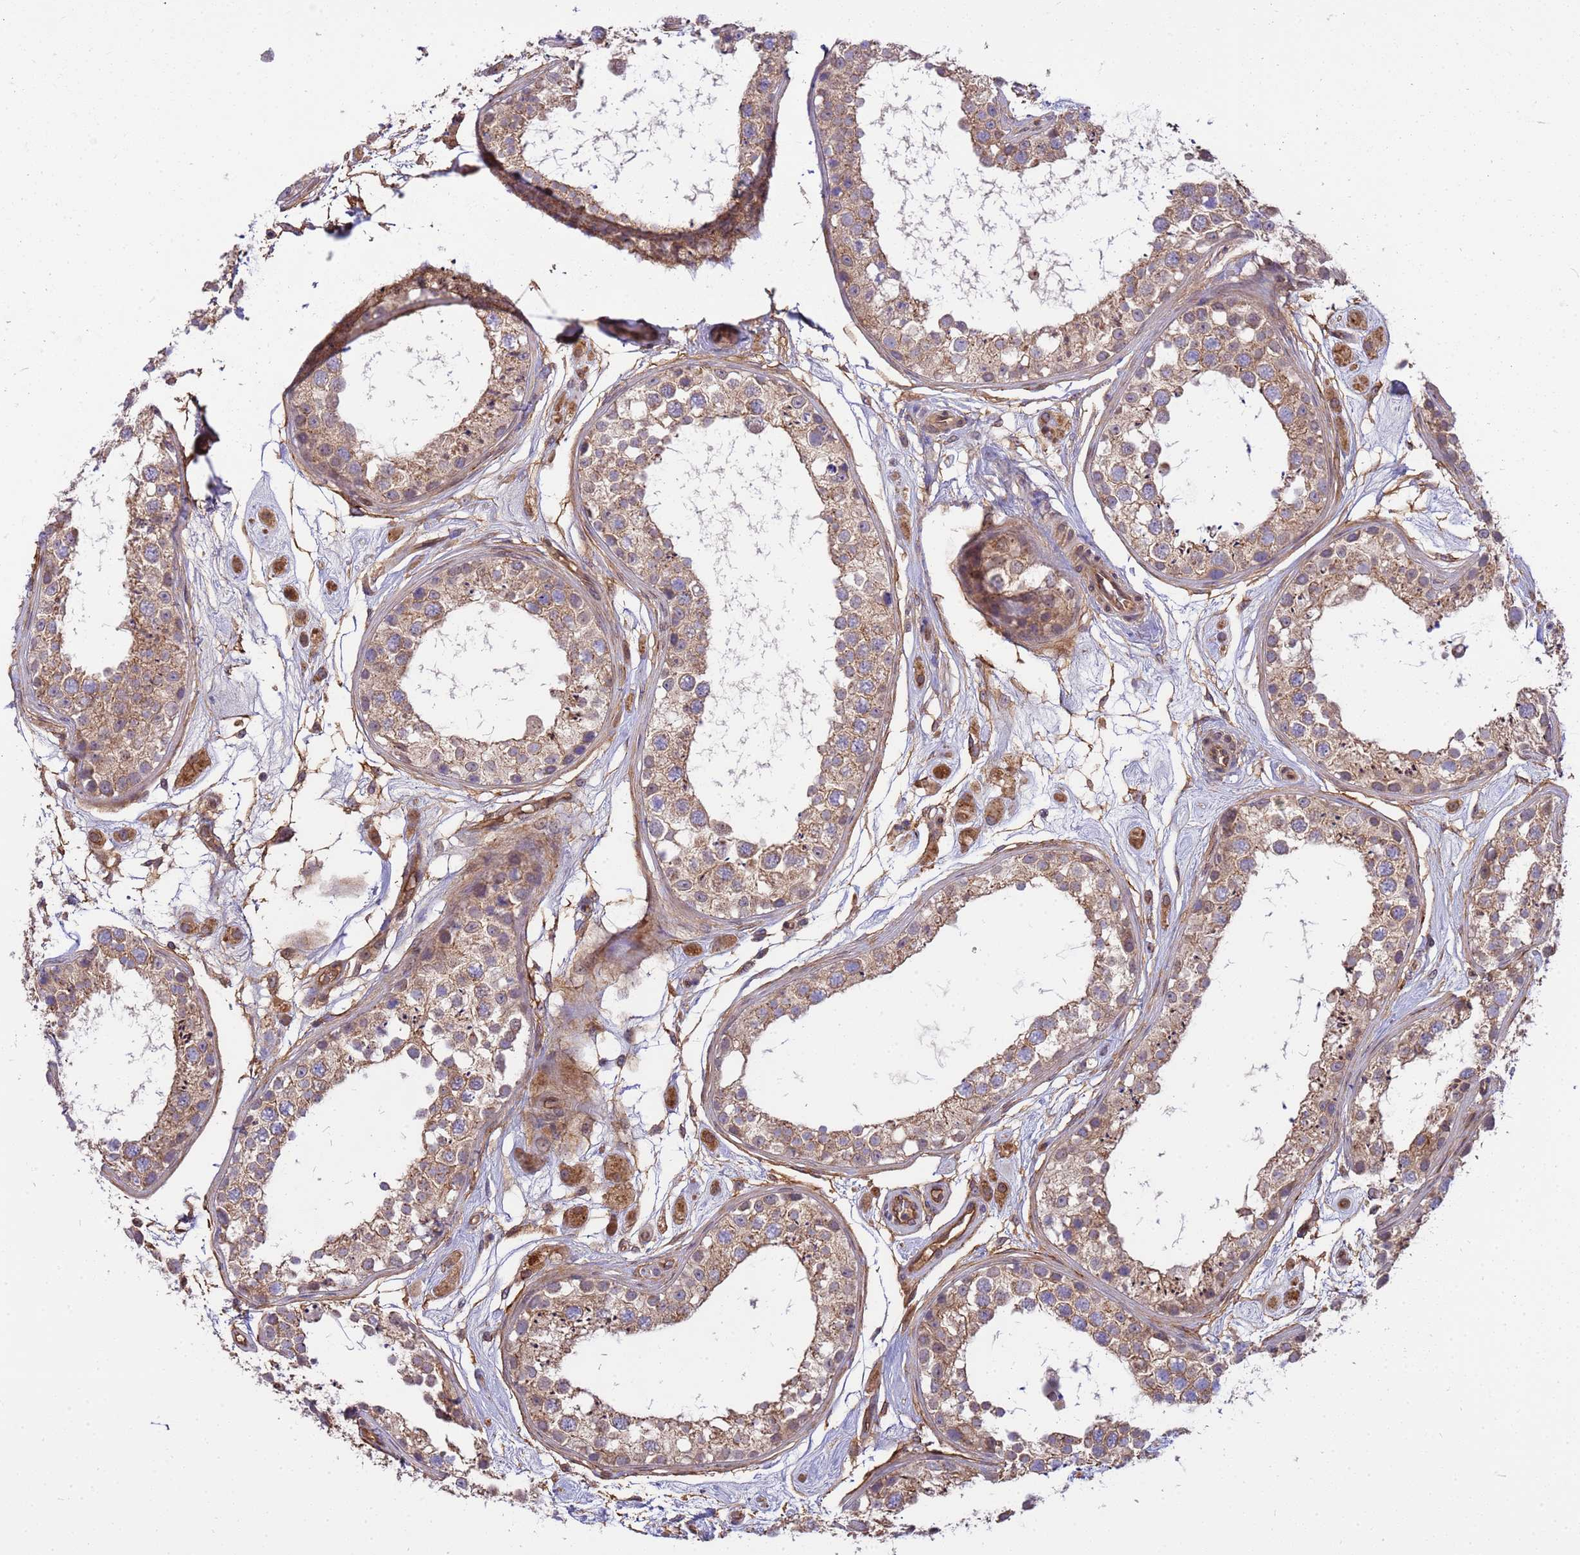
{"staining": {"intensity": "moderate", "quantity": ">75%", "location": "cytoplasmic/membranous"}, "tissue": "testis", "cell_type": "Cells in seminiferous ducts", "image_type": "normal", "snomed": [{"axis": "morphology", "description": "Normal tissue, NOS"}, {"axis": "topography", "description": "Testis"}], "caption": "Benign testis exhibits moderate cytoplasmic/membranous positivity in approximately >75% of cells in seminiferous ducts Using DAB (3,3'-diaminobenzidine) (brown) and hematoxylin (blue) stains, captured at high magnification using brightfield microscopy..", "gene": "SMCO3", "patient": {"sex": "male", "age": 25}}